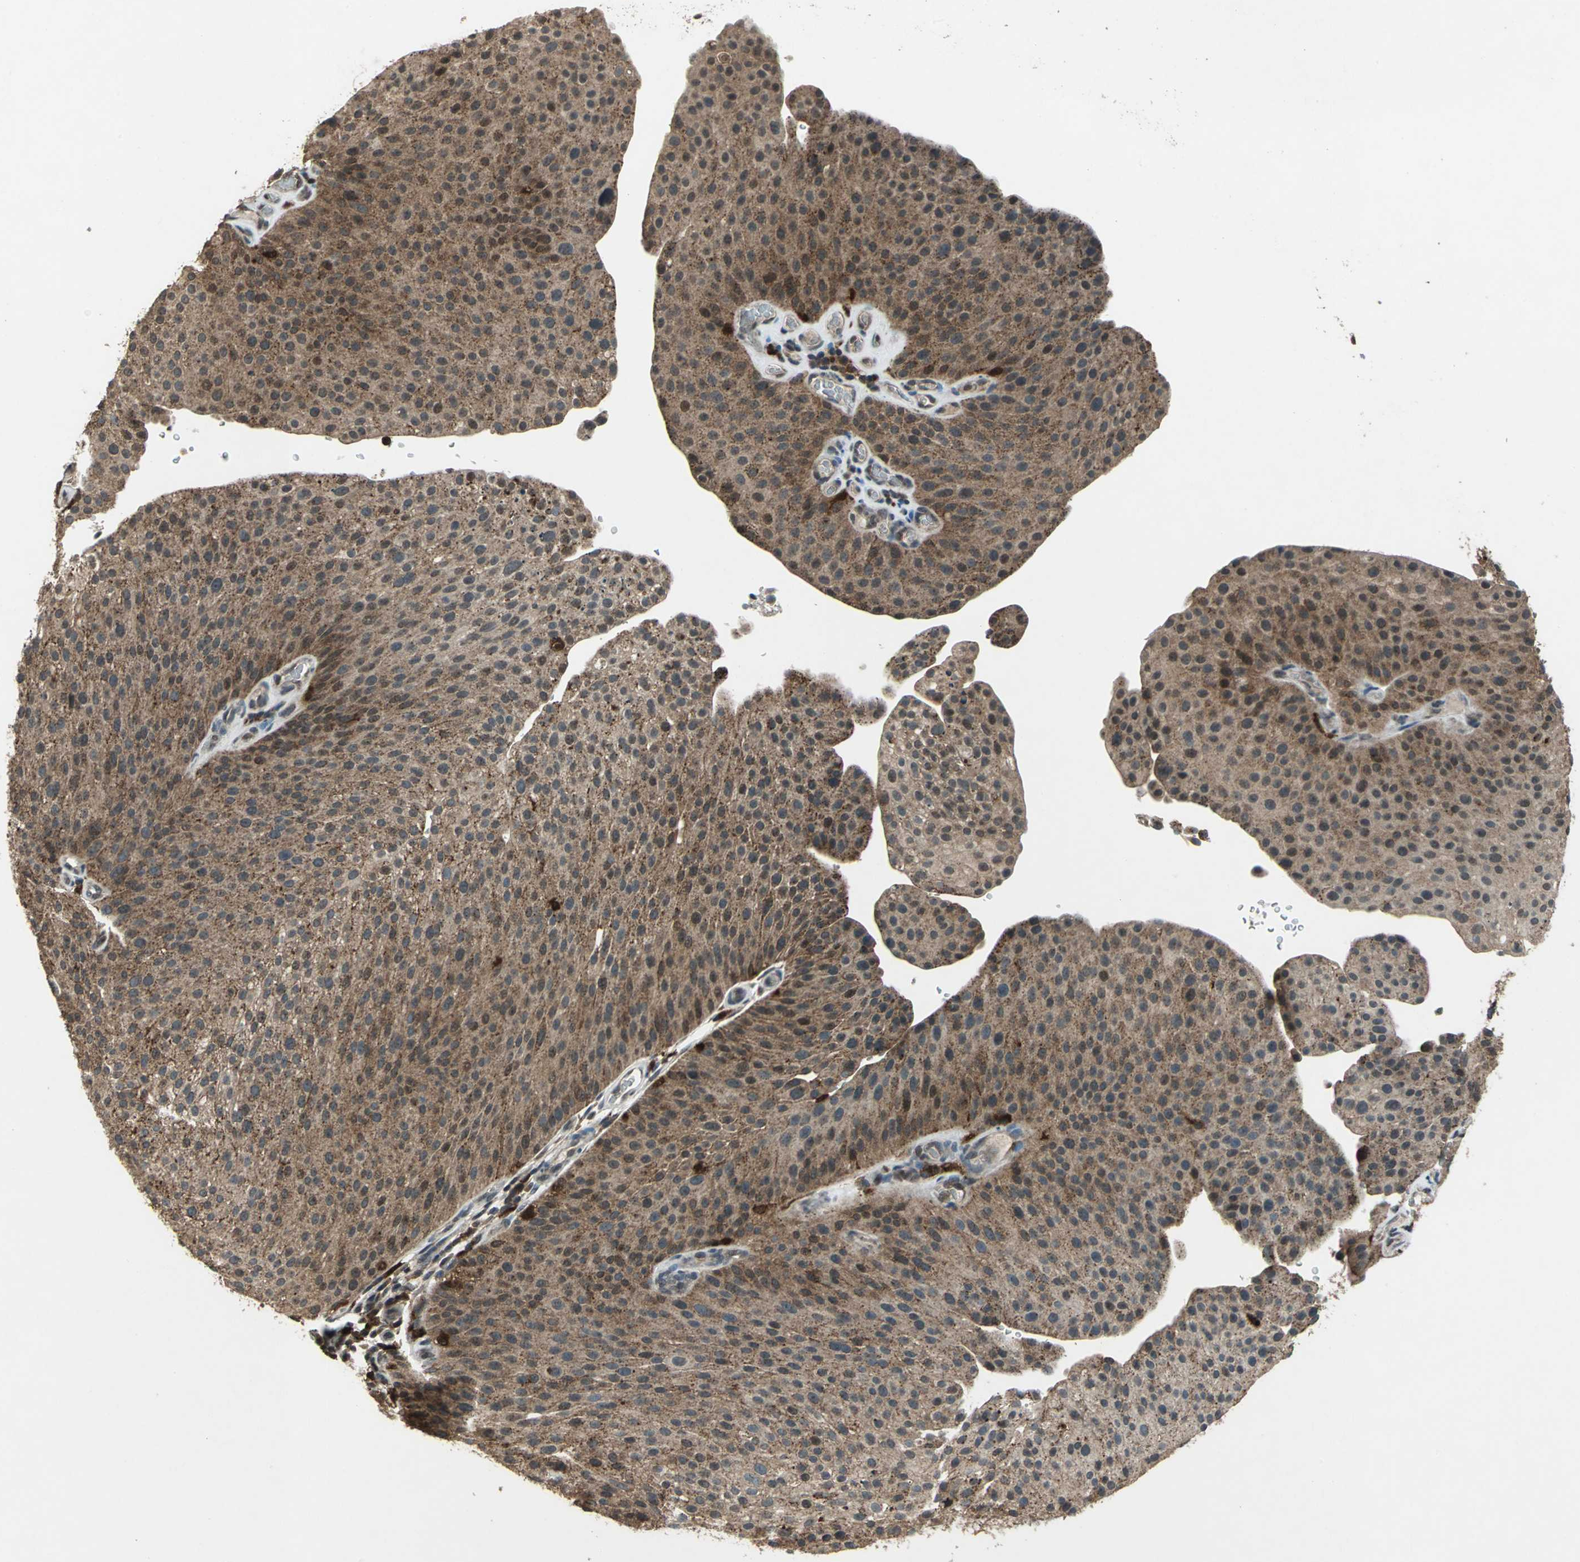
{"staining": {"intensity": "moderate", "quantity": ">75%", "location": "cytoplasmic/membranous"}, "tissue": "urothelial cancer", "cell_type": "Tumor cells", "image_type": "cancer", "snomed": [{"axis": "morphology", "description": "Urothelial carcinoma, Low grade"}, {"axis": "topography", "description": "Smooth muscle"}, {"axis": "topography", "description": "Urinary bladder"}], "caption": "About >75% of tumor cells in urothelial cancer reveal moderate cytoplasmic/membranous protein staining as visualized by brown immunohistochemical staining.", "gene": "PYCARD", "patient": {"sex": "male", "age": 60}}